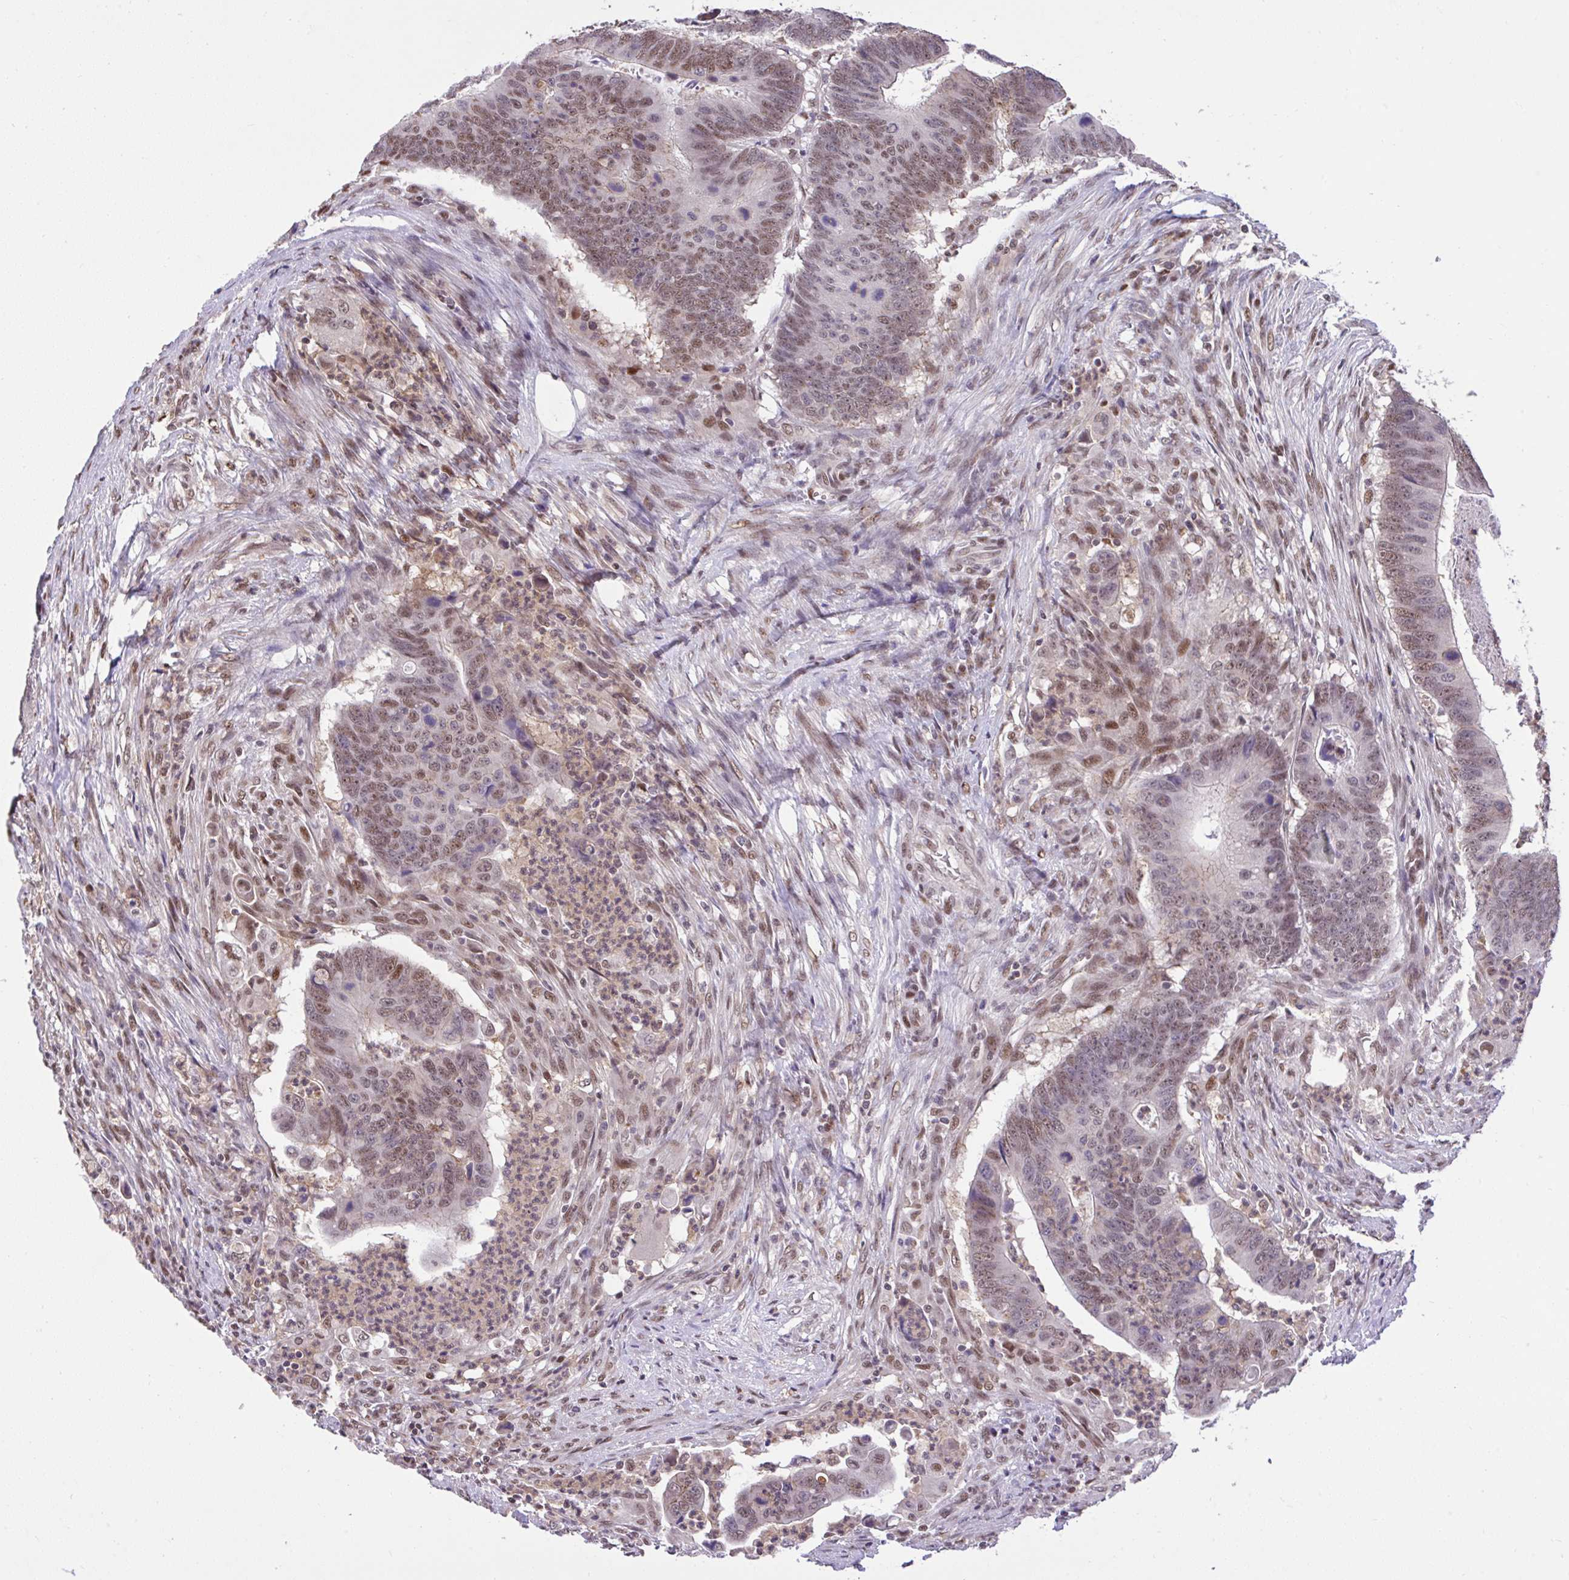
{"staining": {"intensity": "moderate", "quantity": "25%-75%", "location": "nuclear"}, "tissue": "colorectal cancer", "cell_type": "Tumor cells", "image_type": "cancer", "snomed": [{"axis": "morphology", "description": "Adenocarcinoma, NOS"}, {"axis": "topography", "description": "Colon"}], "caption": "Colorectal adenocarcinoma stained with a brown dye exhibits moderate nuclear positive expression in about 25%-75% of tumor cells.", "gene": "GLIS3", "patient": {"sex": "male", "age": 62}}